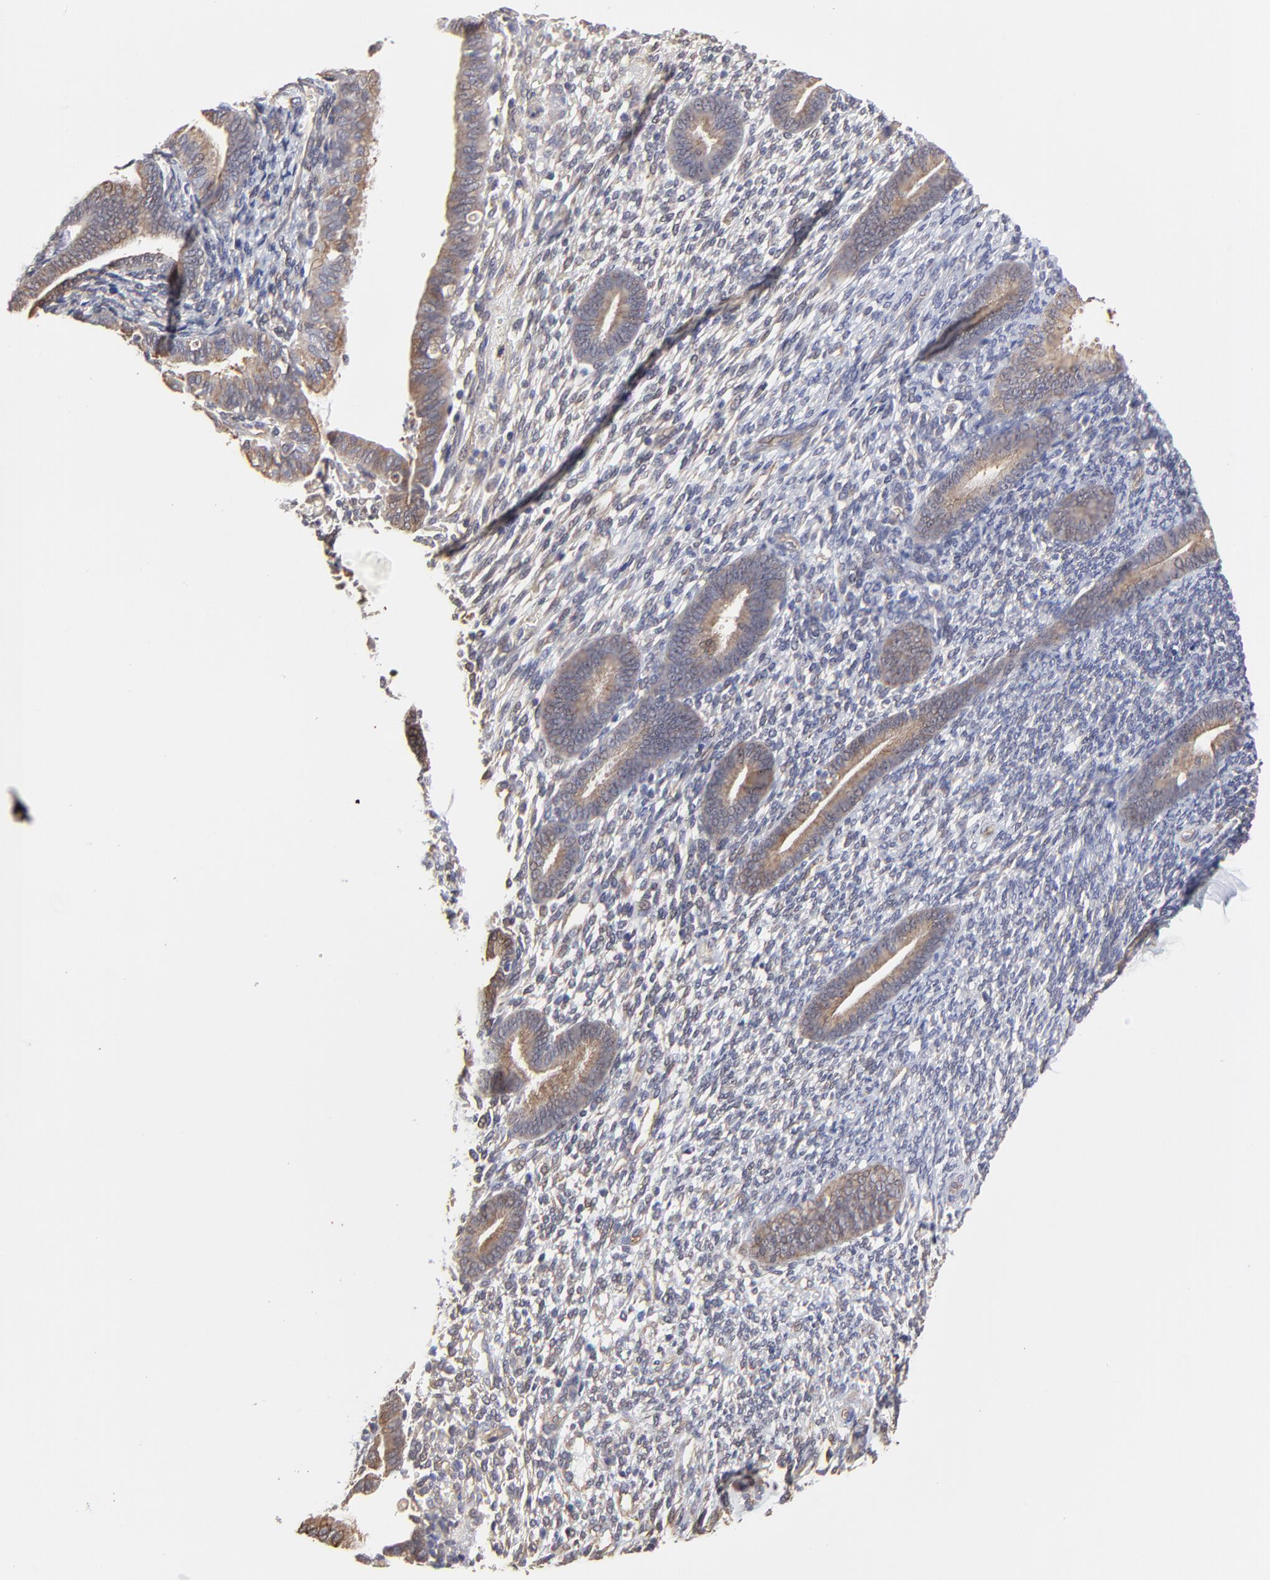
{"staining": {"intensity": "weak", "quantity": "25%-75%", "location": "cytoplasmic/membranous"}, "tissue": "endometrium", "cell_type": "Cells in endometrial stroma", "image_type": "normal", "snomed": [{"axis": "morphology", "description": "Normal tissue, NOS"}, {"axis": "topography", "description": "Smooth muscle"}, {"axis": "topography", "description": "Endometrium"}], "caption": "Benign endometrium was stained to show a protein in brown. There is low levels of weak cytoplasmic/membranous expression in approximately 25%-75% of cells in endometrial stroma.", "gene": "ARMT1", "patient": {"sex": "female", "age": 57}}